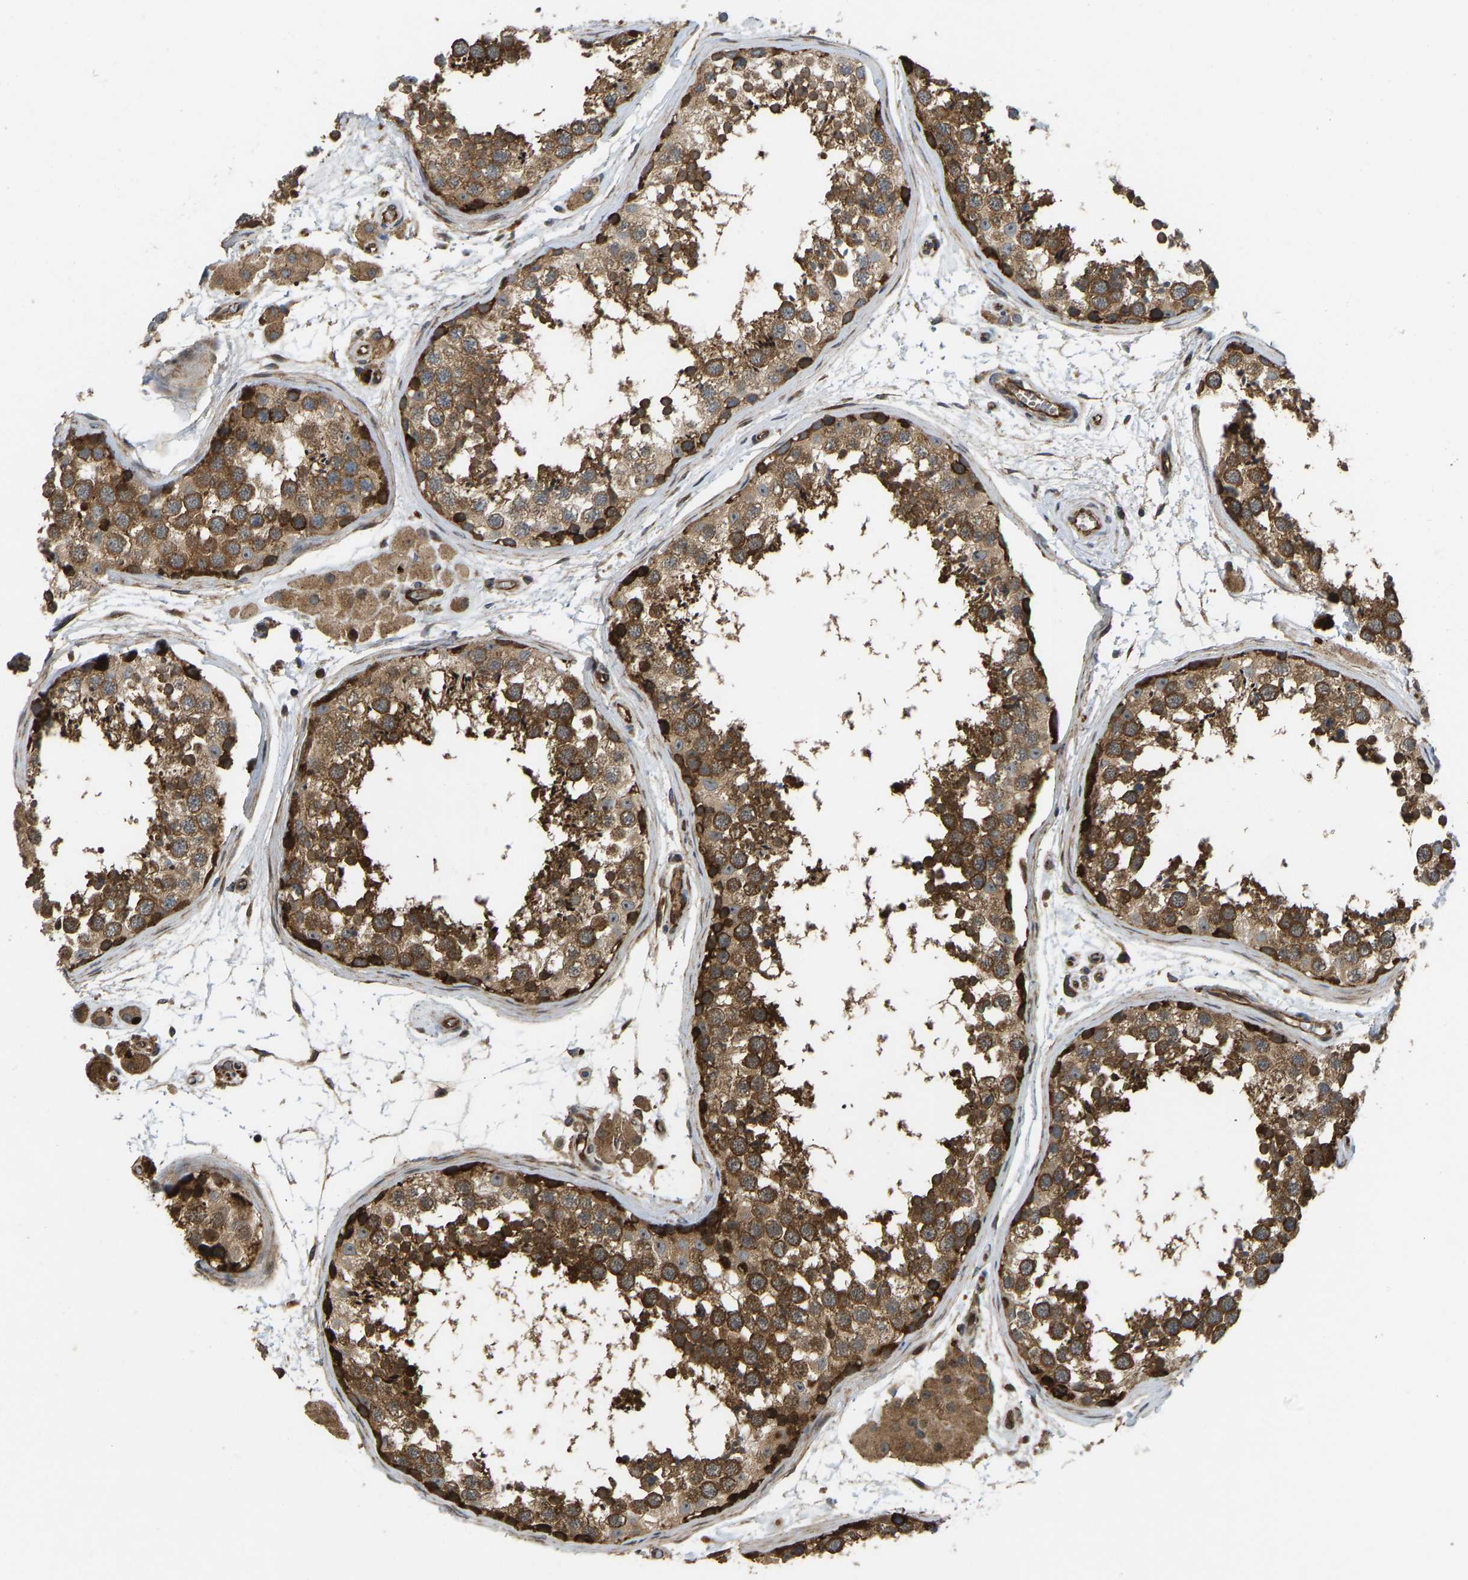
{"staining": {"intensity": "strong", "quantity": ">75%", "location": "cytoplasmic/membranous"}, "tissue": "testis", "cell_type": "Cells in seminiferous ducts", "image_type": "normal", "snomed": [{"axis": "morphology", "description": "Normal tissue, NOS"}, {"axis": "topography", "description": "Testis"}], "caption": "Protein staining of benign testis reveals strong cytoplasmic/membranous expression in about >75% of cells in seminiferous ducts. The protein is stained brown, and the nuclei are stained in blue (DAB (3,3'-diaminobenzidine) IHC with brightfield microscopy, high magnification).", "gene": "RASGRF2", "patient": {"sex": "male", "age": 56}}